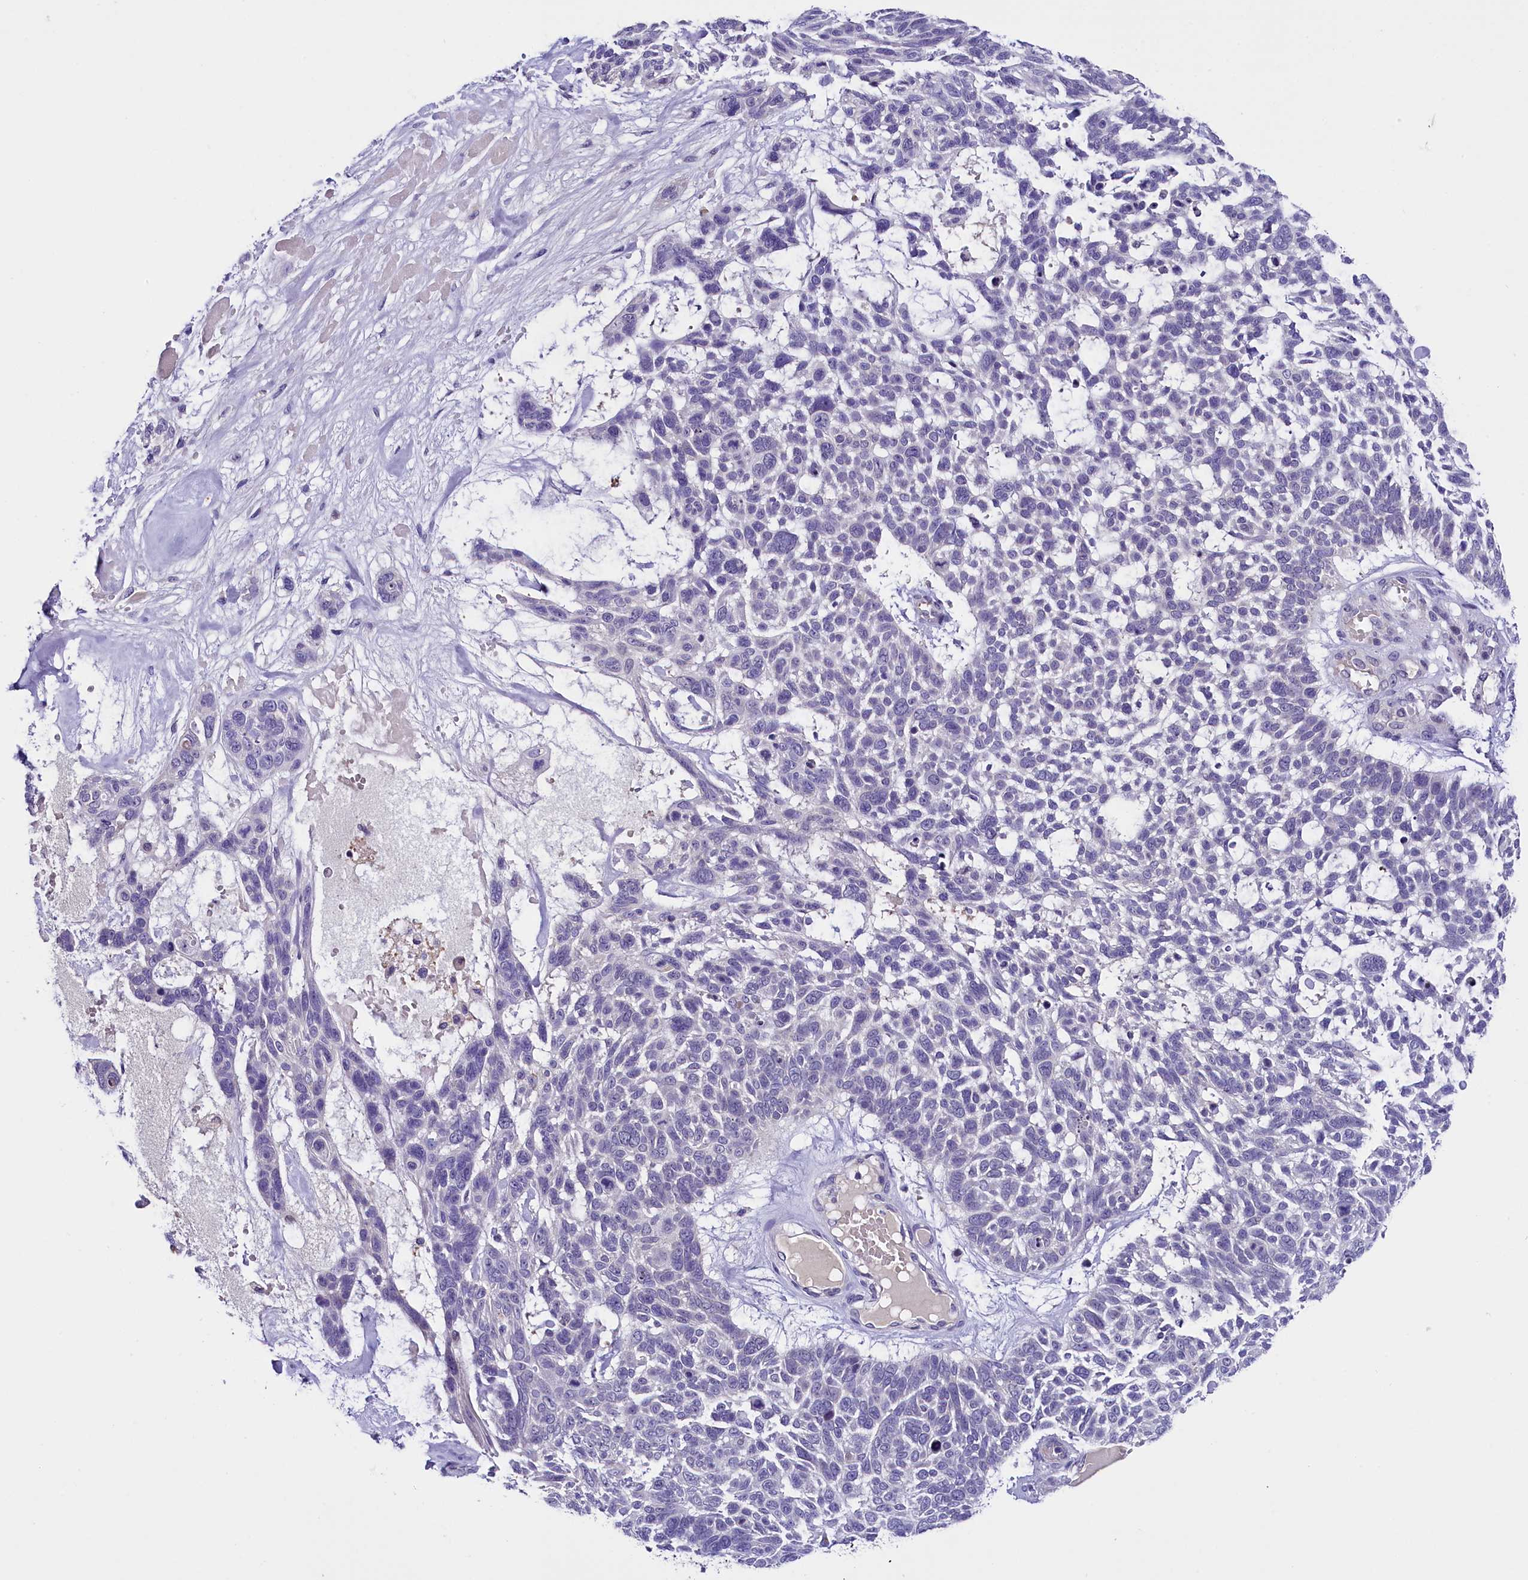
{"staining": {"intensity": "negative", "quantity": "none", "location": "none"}, "tissue": "skin cancer", "cell_type": "Tumor cells", "image_type": "cancer", "snomed": [{"axis": "morphology", "description": "Basal cell carcinoma"}, {"axis": "topography", "description": "Skin"}], "caption": "Human skin basal cell carcinoma stained for a protein using IHC demonstrates no positivity in tumor cells.", "gene": "IQCN", "patient": {"sex": "male", "age": 88}}